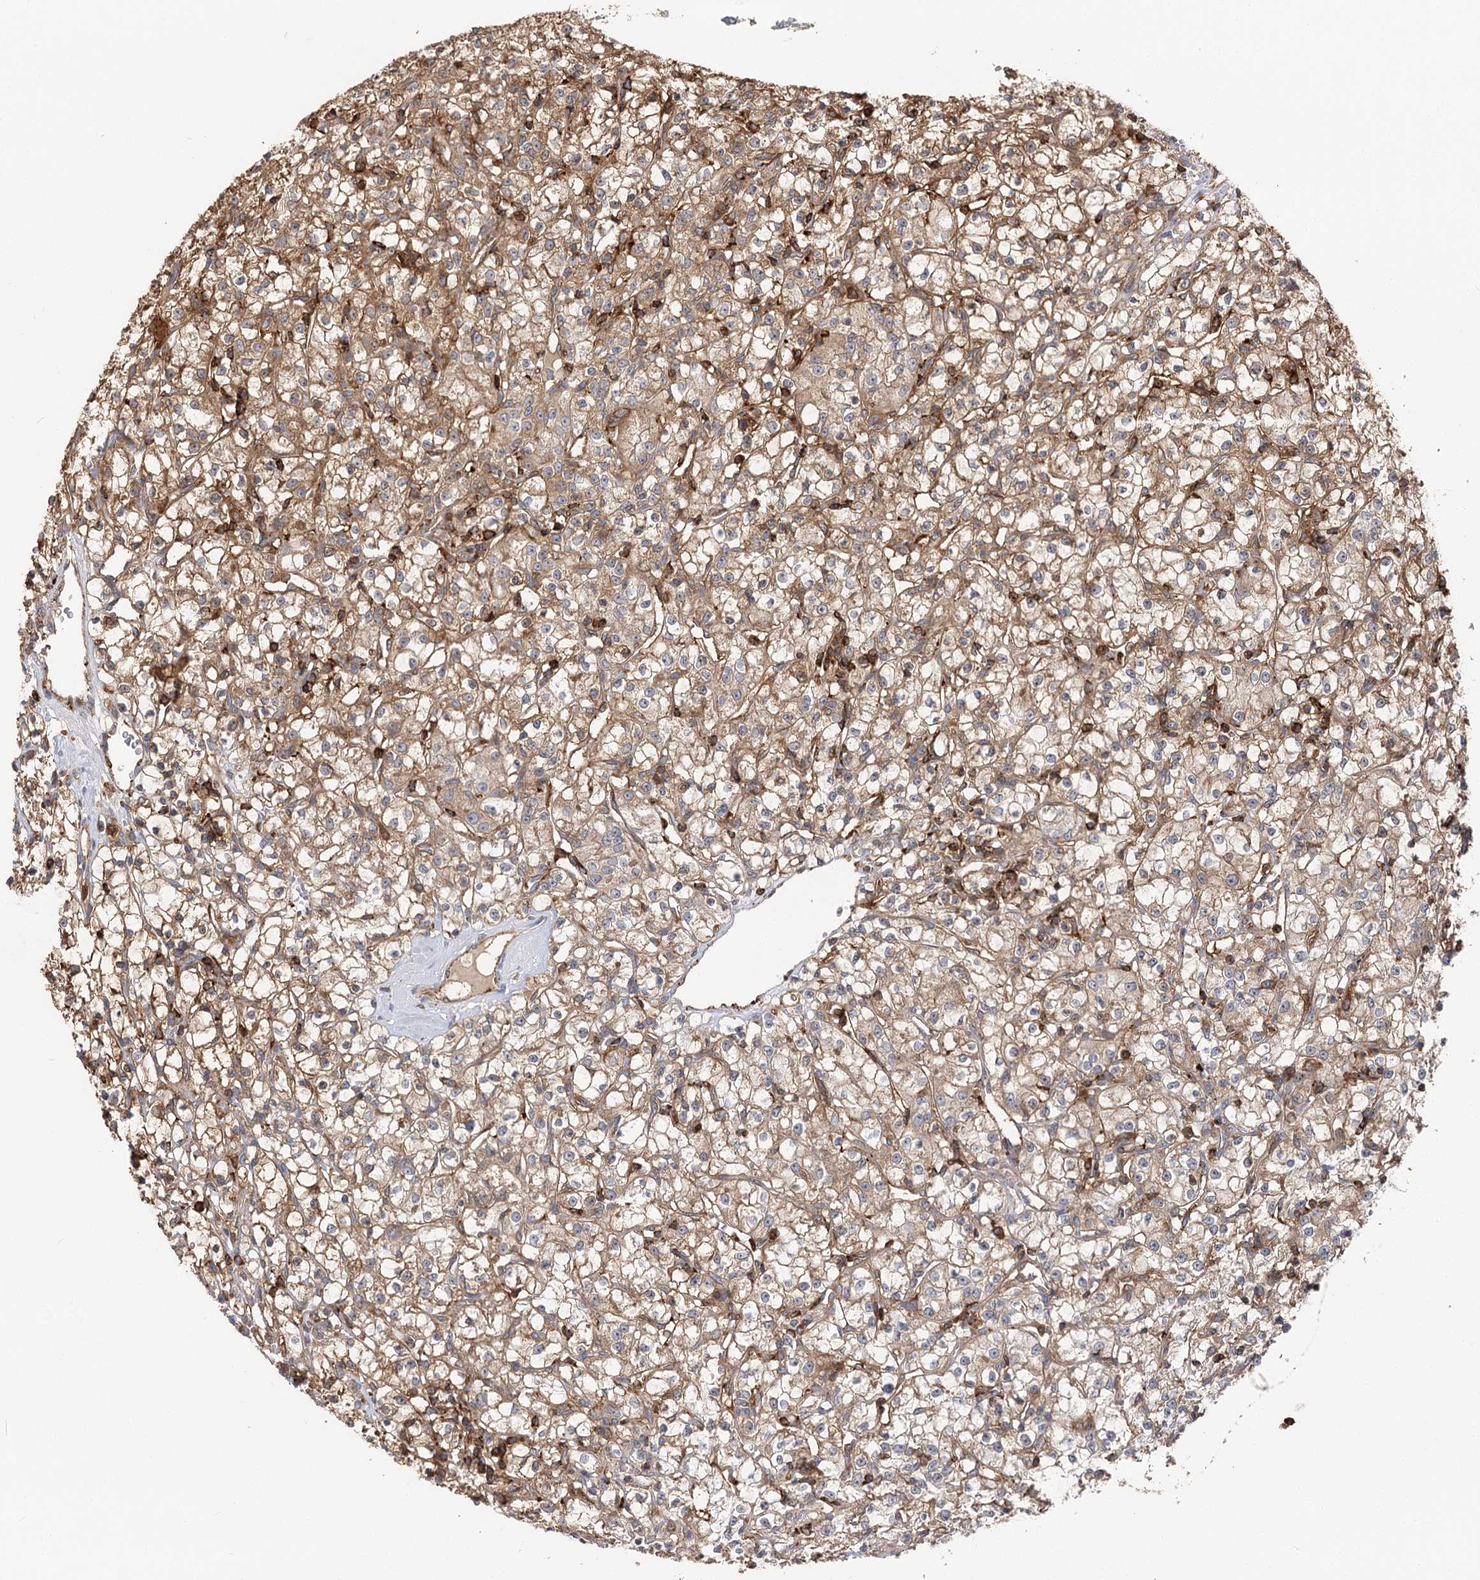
{"staining": {"intensity": "weak", "quantity": ">75%", "location": "cytoplasmic/membranous"}, "tissue": "renal cancer", "cell_type": "Tumor cells", "image_type": "cancer", "snomed": [{"axis": "morphology", "description": "Adenocarcinoma, NOS"}, {"axis": "topography", "description": "Kidney"}], "caption": "Renal cancer stained with DAB (3,3'-diaminobenzidine) immunohistochemistry (IHC) shows low levels of weak cytoplasmic/membranous staining in approximately >75% of tumor cells. The staining was performed using DAB, with brown indicating positive protein expression. Nuclei are stained blue with hematoxylin.", "gene": "SEC24B", "patient": {"sex": "female", "age": 59}}